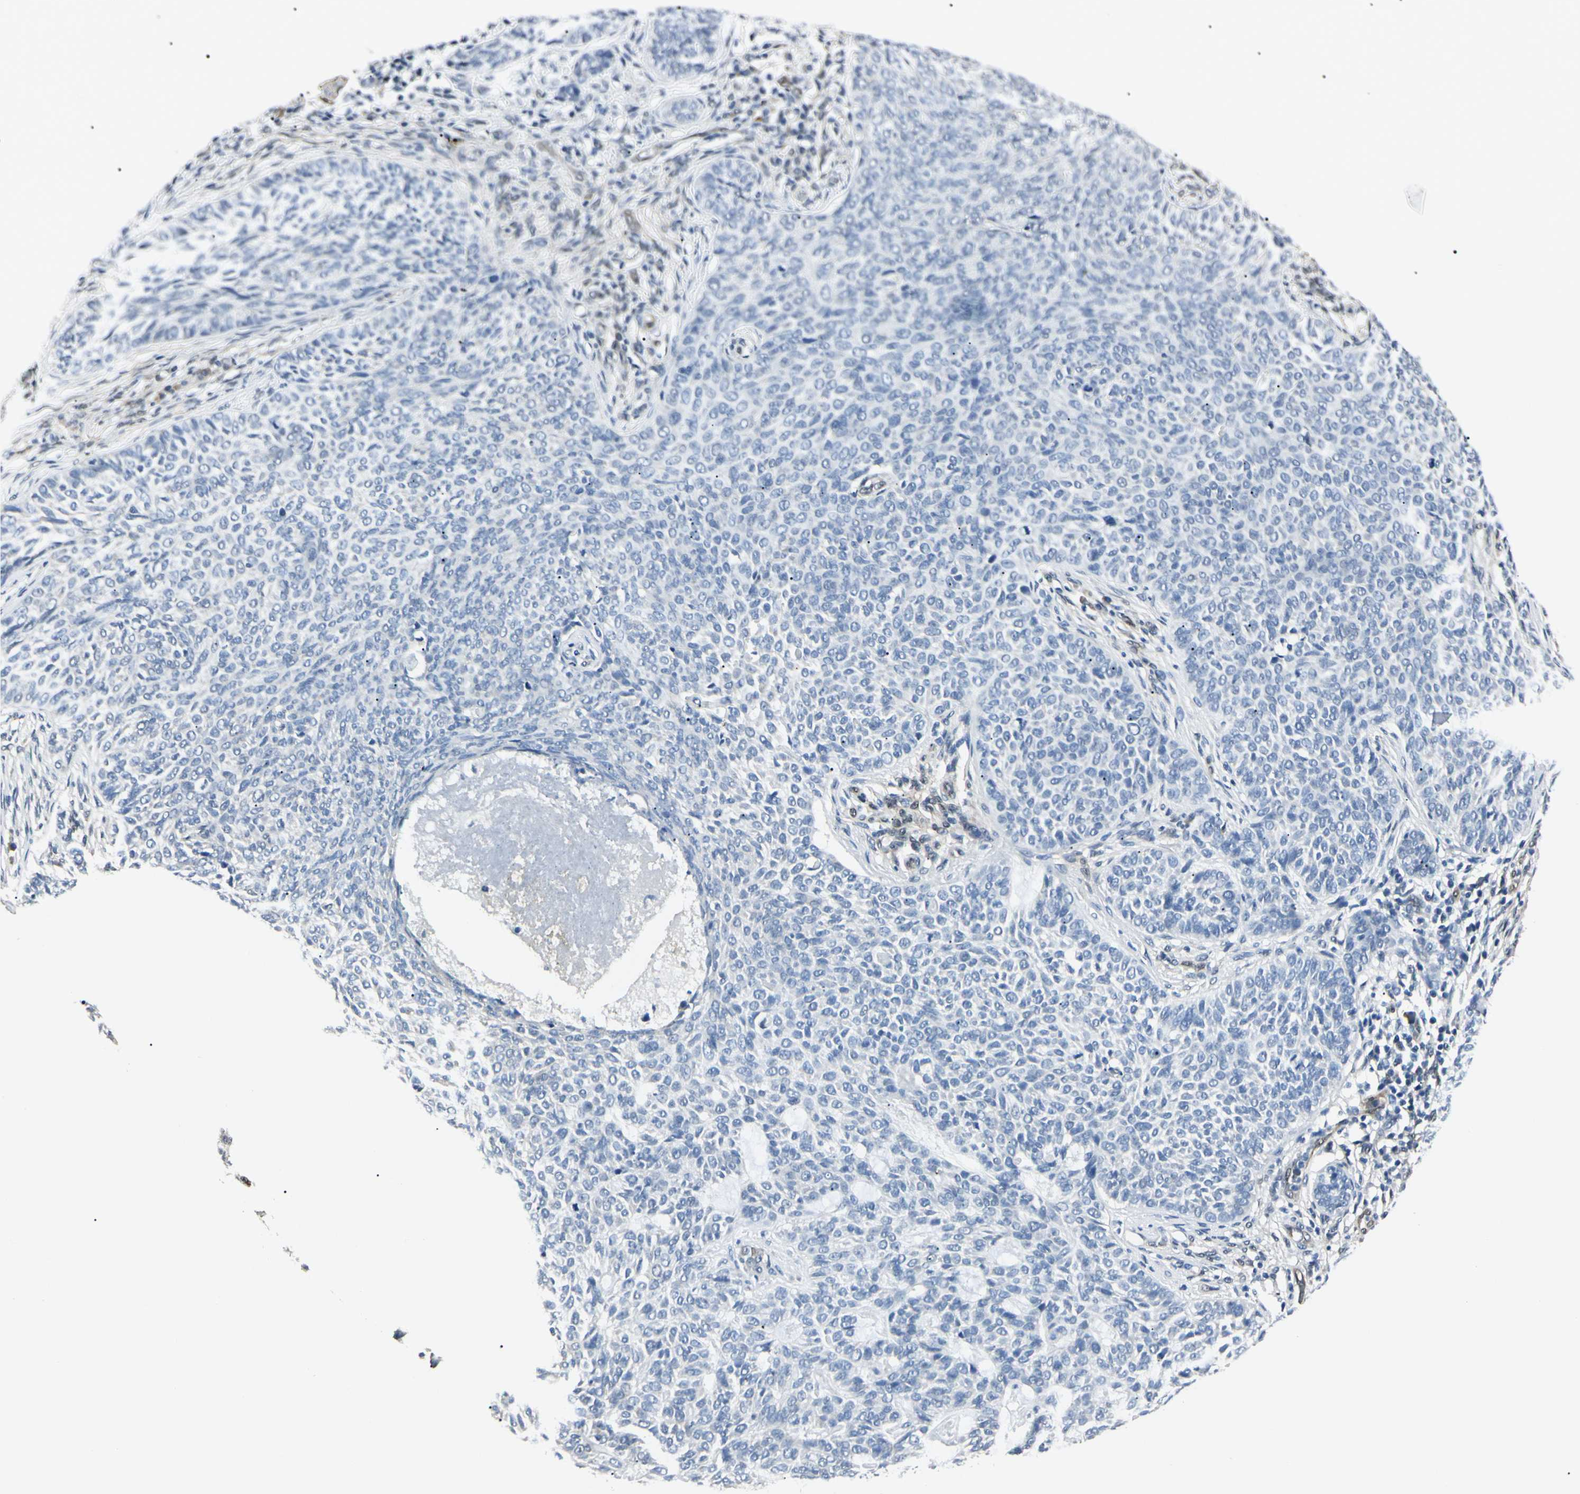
{"staining": {"intensity": "negative", "quantity": "none", "location": "none"}, "tissue": "skin cancer", "cell_type": "Tumor cells", "image_type": "cancer", "snomed": [{"axis": "morphology", "description": "Basal cell carcinoma"}, {"axis": "topography", "description": "Skin"}], "caption": "High power microscopy image of an IHC micrograph of basal cell carcinoma (skin), revealing no significant staining in tumor cells. The staining is performed using DAB brown chromogen with nuclei counter-stained in using hematoxylin.", "gene": "AKR1C3", "patient": {"sex": "male", "age": 87}}